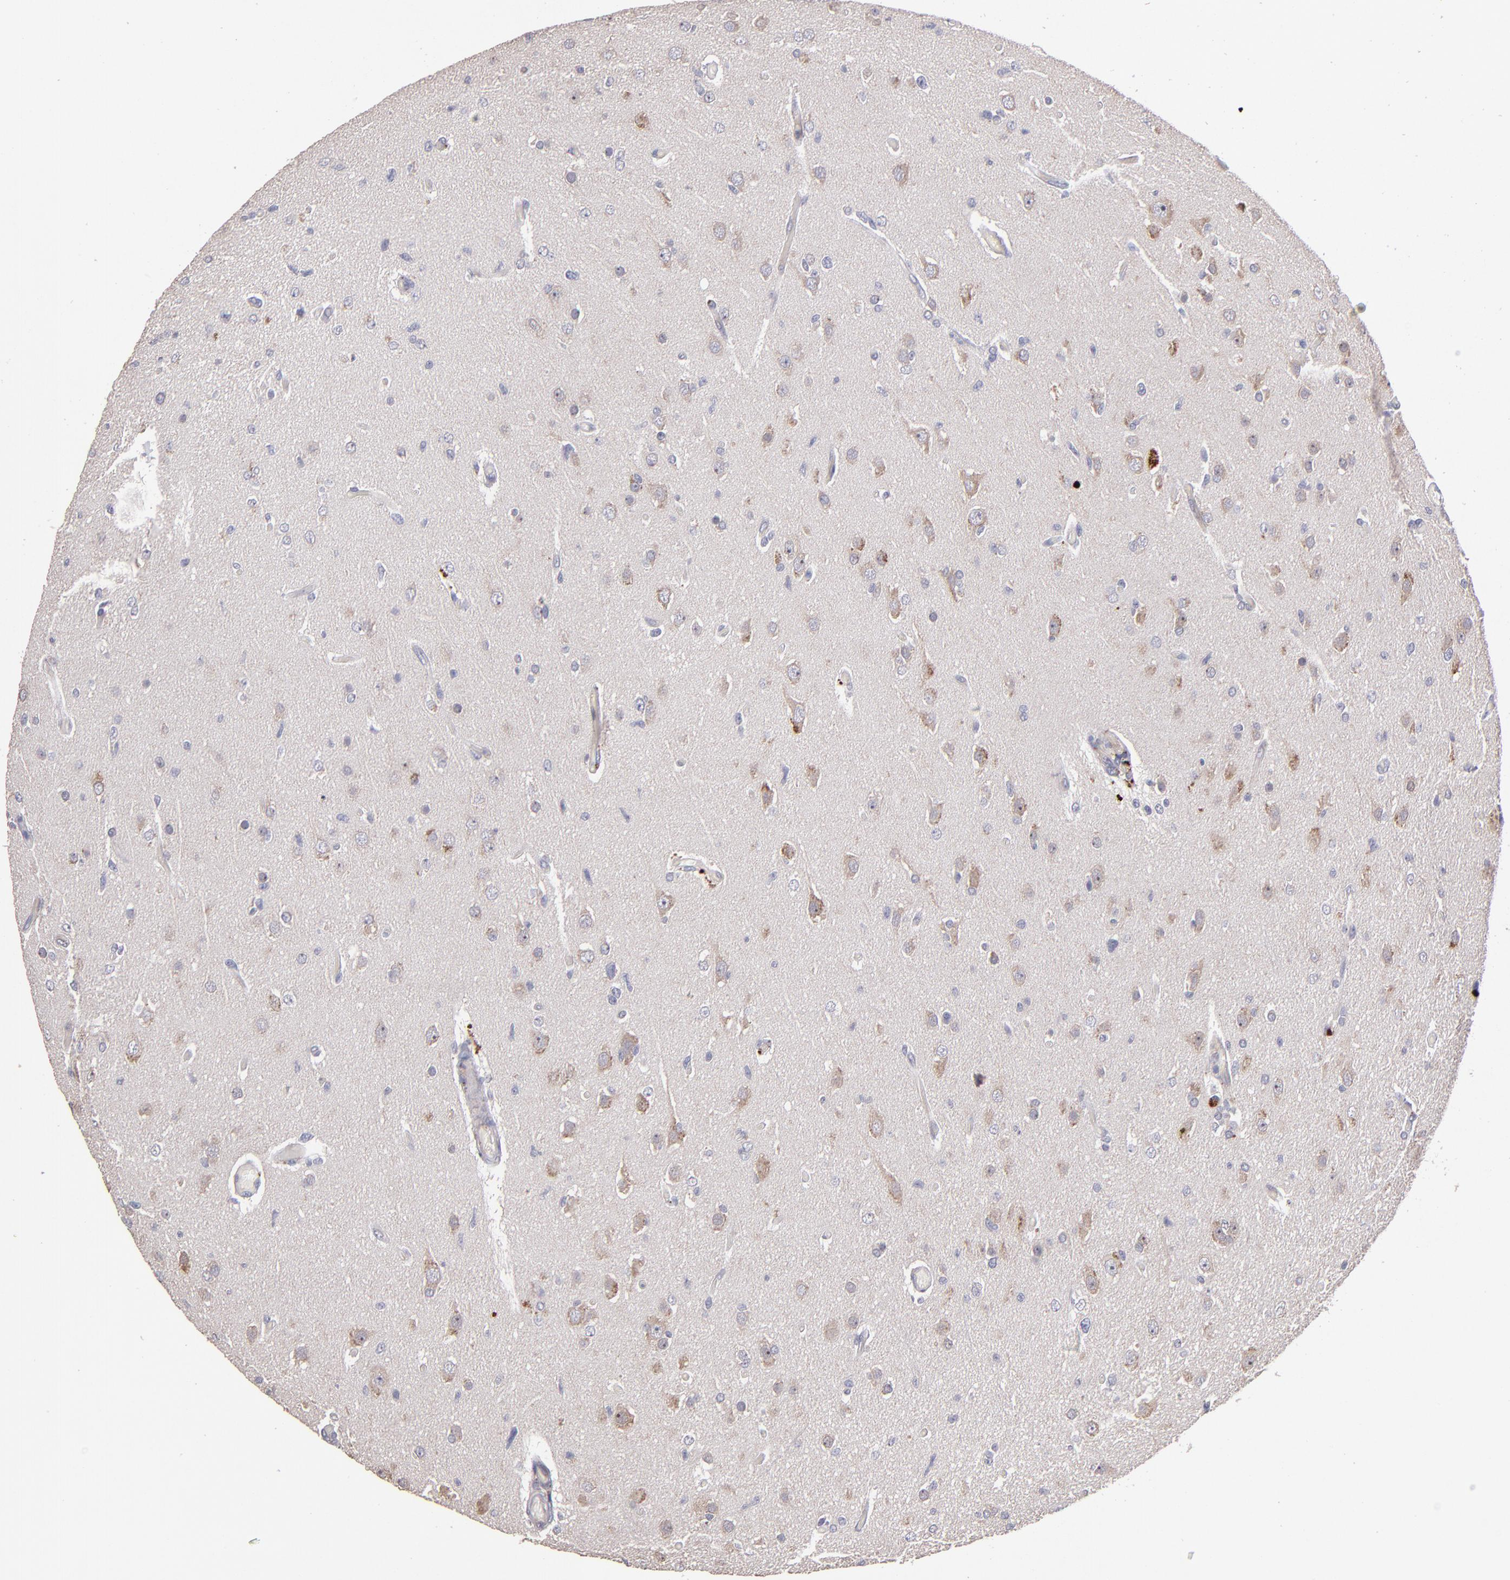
{"staining": {"intensity": "moderate", "quantity": "25%-75%", "location": "cytoplasmic/membranous"}, "tissue": "glioma", "cell_type": "Tumor cells", "image_type": "cancer", "snomed": [{"axis": "morphology", "description": "Glioma, malignant, High grade"}, {"axis": "topography", "description": "Brain"}], "caption": "Immunohistochemistry image of neoplastic tissue: malignant glioma (high-grade) stained using IHC demonstrates medium levels of moderate protein expression localized specifically in the cytoplasmic/membranous of tumor cells, appearing as a cytoplasmic/membranous brown color.", "gene": "MAGEE1", "patient": {"sex": "male", "age": 33}}